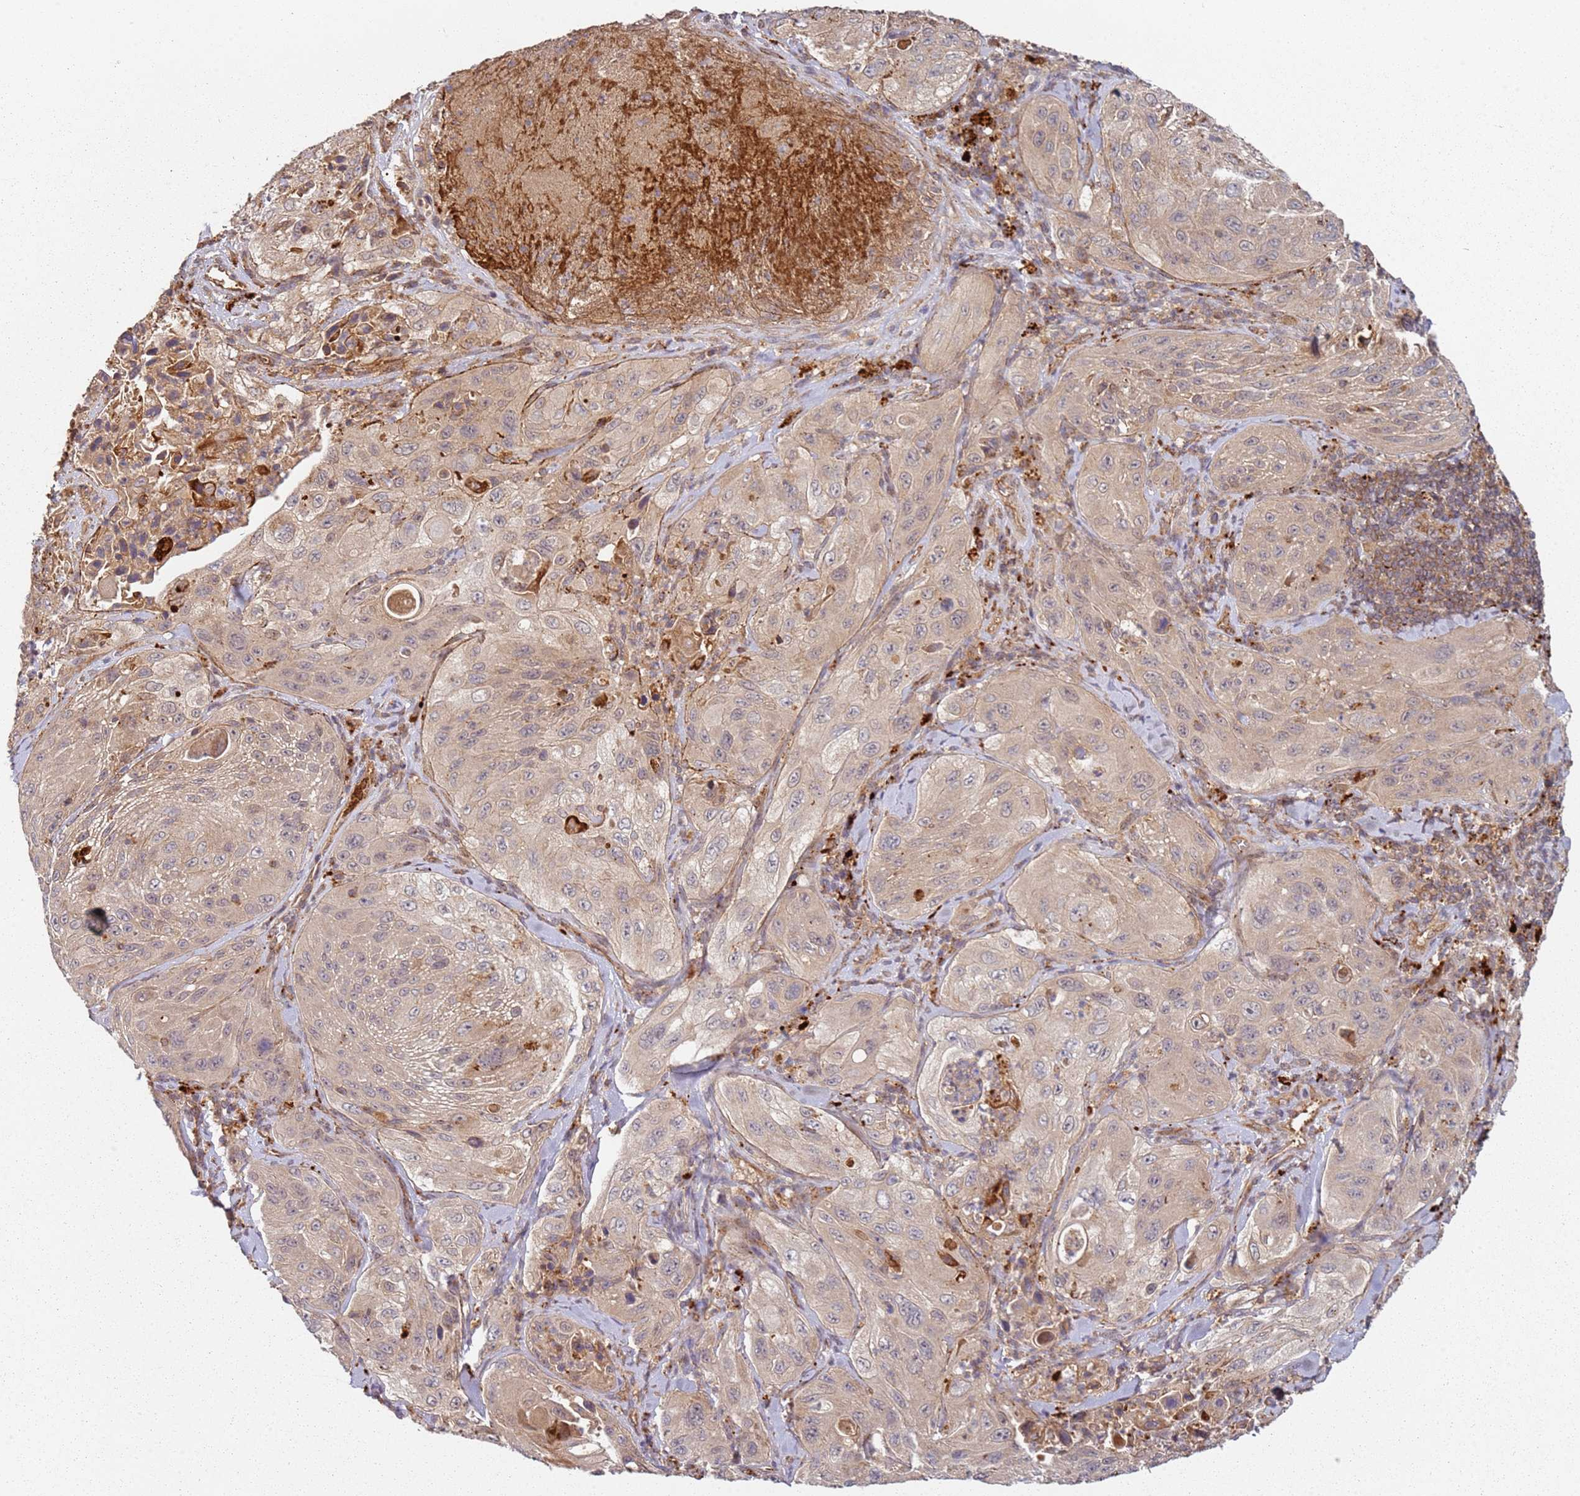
{"staining": {"intensity": "moderate", "quantity": "25%-75%", "location": "cytoplasmic/membranous"}, "tissue": "cervical cancer", "cell_type": "Tumor cells", "image_type": "cancer", "snomed": [{"axis": "morphology", "description": "Squamous cell carcinoma, NOS"}, {"axis": "topography", "description": "Cervix"}], "caption": "Tumor cells reveal medium levels of moderate cytoplasmic/membranous staining in about 25%-75% of cells in human cervical cancer.", "gene": "SCGB2B2", "patient": {"sex": "female", "age": 42}}